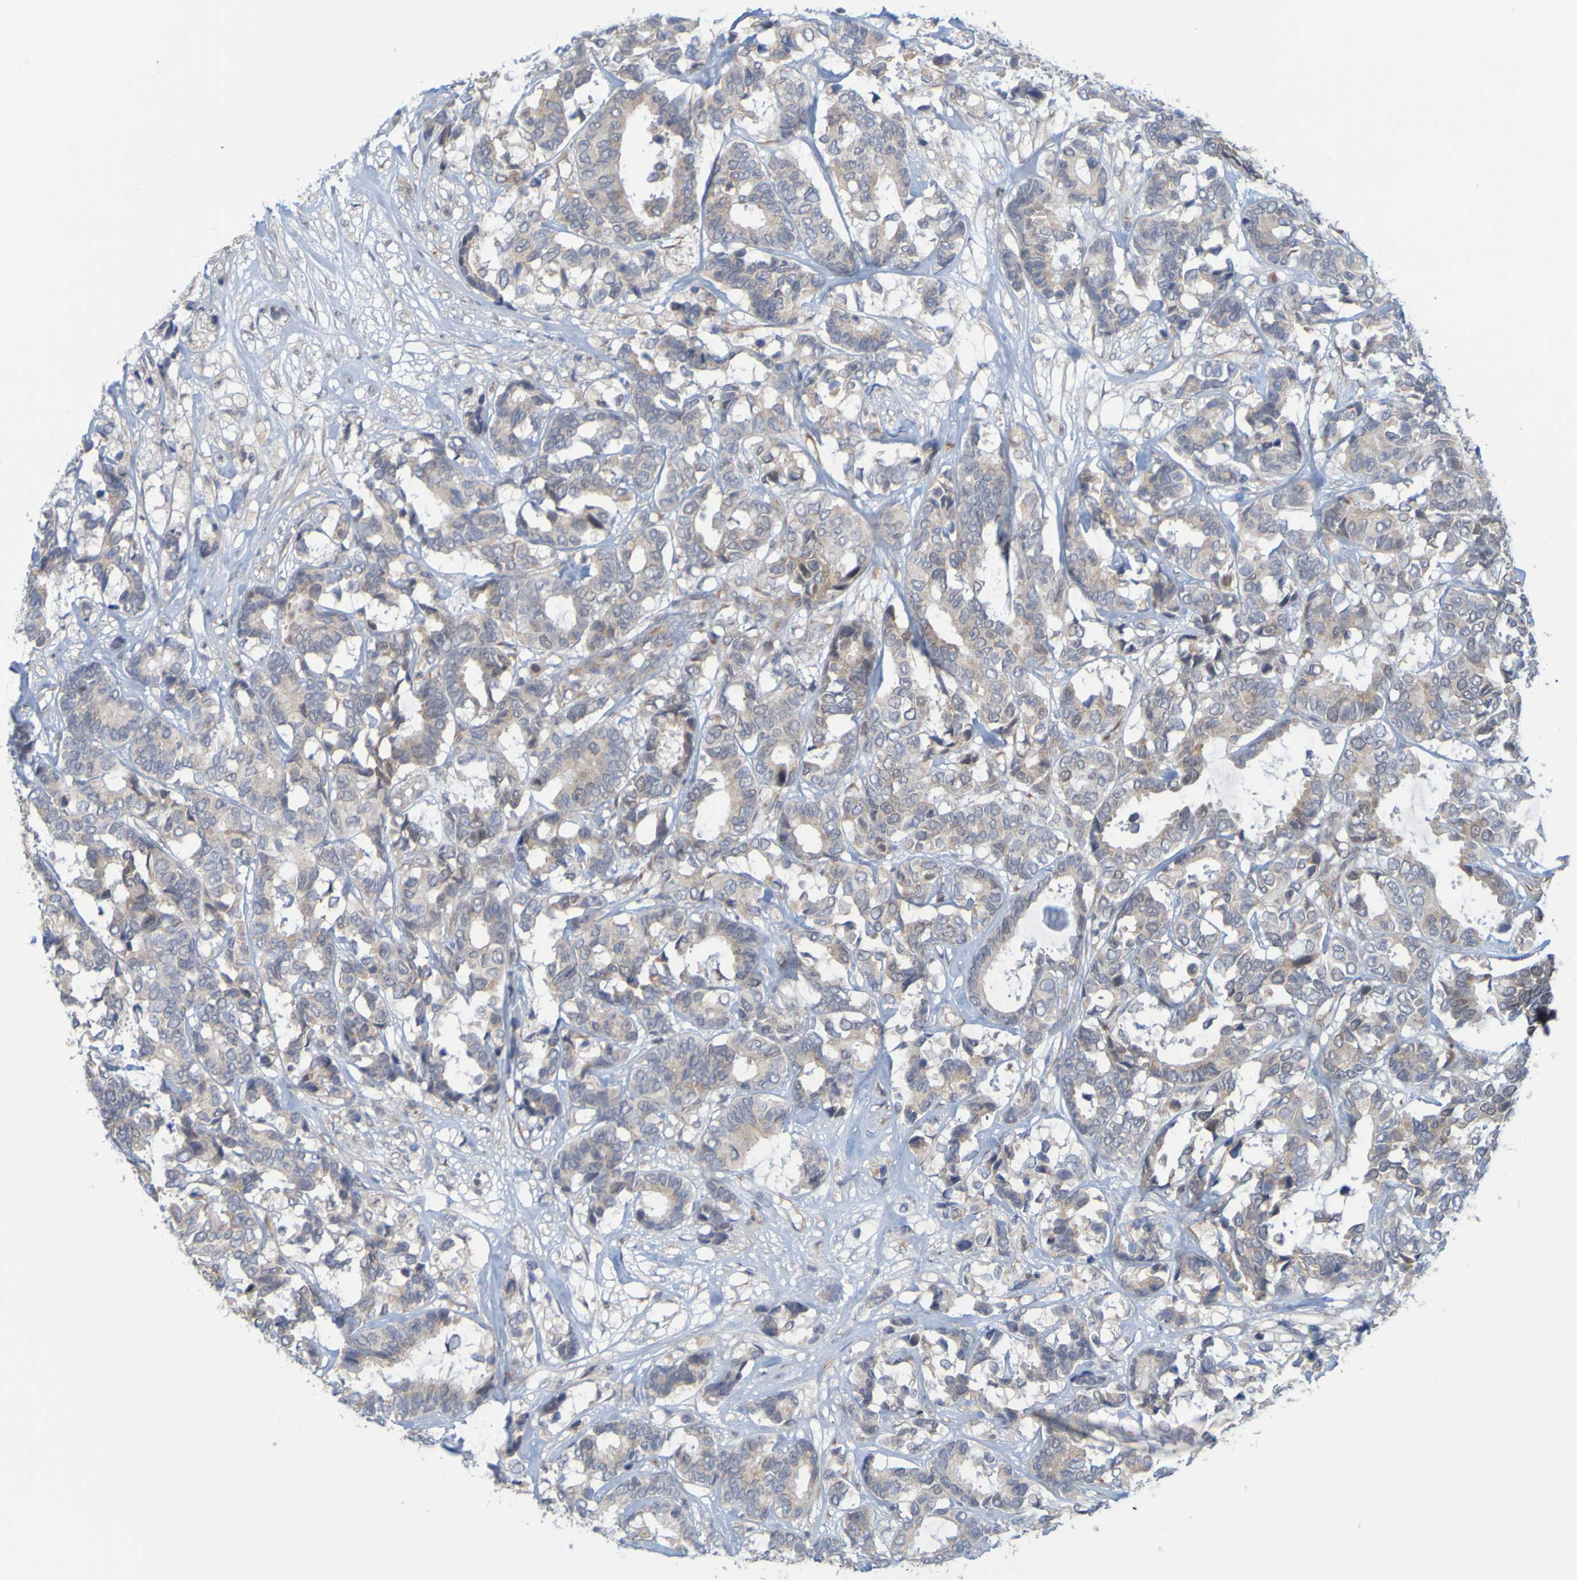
{"staining": {"intensity": "weak", "quantity": ">75%", "location": "cytoplasmic/membranous"}, "tissue": "breast cancer", "cell_type": "Tumor cells", "image_type": "cancer", "snomed": [{"axis": "morphology", "description": "Duct carcinoma"}, {"axis": "topography", "description": "Breast"}], "caption": "IHC image of human intraductal carcinoma (breast) stained for a protein (brown), which exhibits low levels of weak cytoplasmic/membranous staining in about >75% of tumor cells.", "gene": "MOGS", "patient": {"sex": "female", "age": 87}}